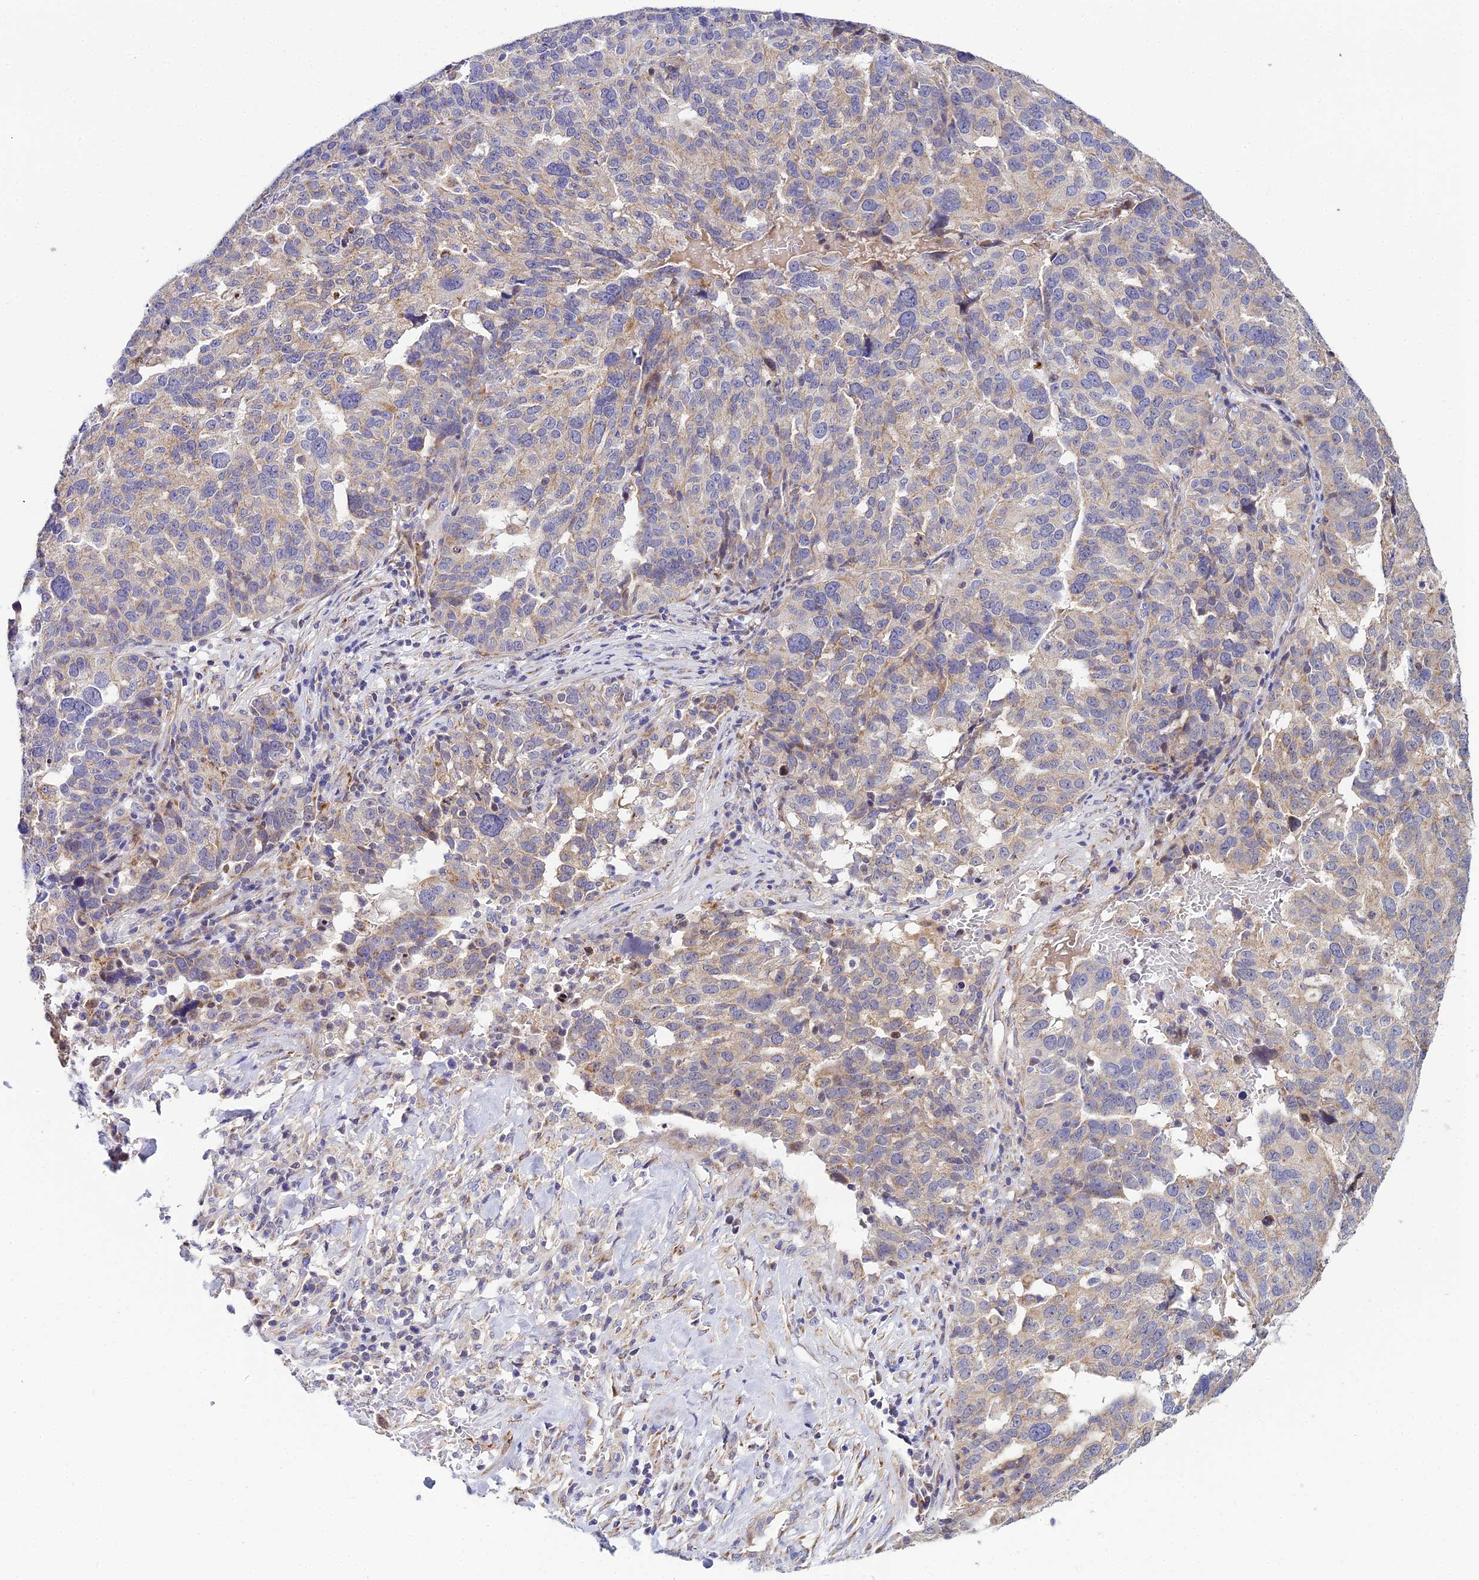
{"staining": {"intensity": "weak", "quantity": "25%-75%", "location": "cytoplasmic/membranous"}, "tissue": "ovarian cancer", "cell_type": "Tumor cells", "image_type": "cancer", "snomed": [{"axis": "morphology", "description": "Cystadenocarcinoma, serous, NOS"}, {"axis": "topography", "description": "Ovary"}], "caption": "There is low levels of weak cytoplasmic/membranous staining in tumor cells of ovarian serous cystadenocarcinoma, as demonstrated by immunohistochemical staining (brown color).", "gene": "ACOT2", "patient": {"sex": "female", "age": 59}}